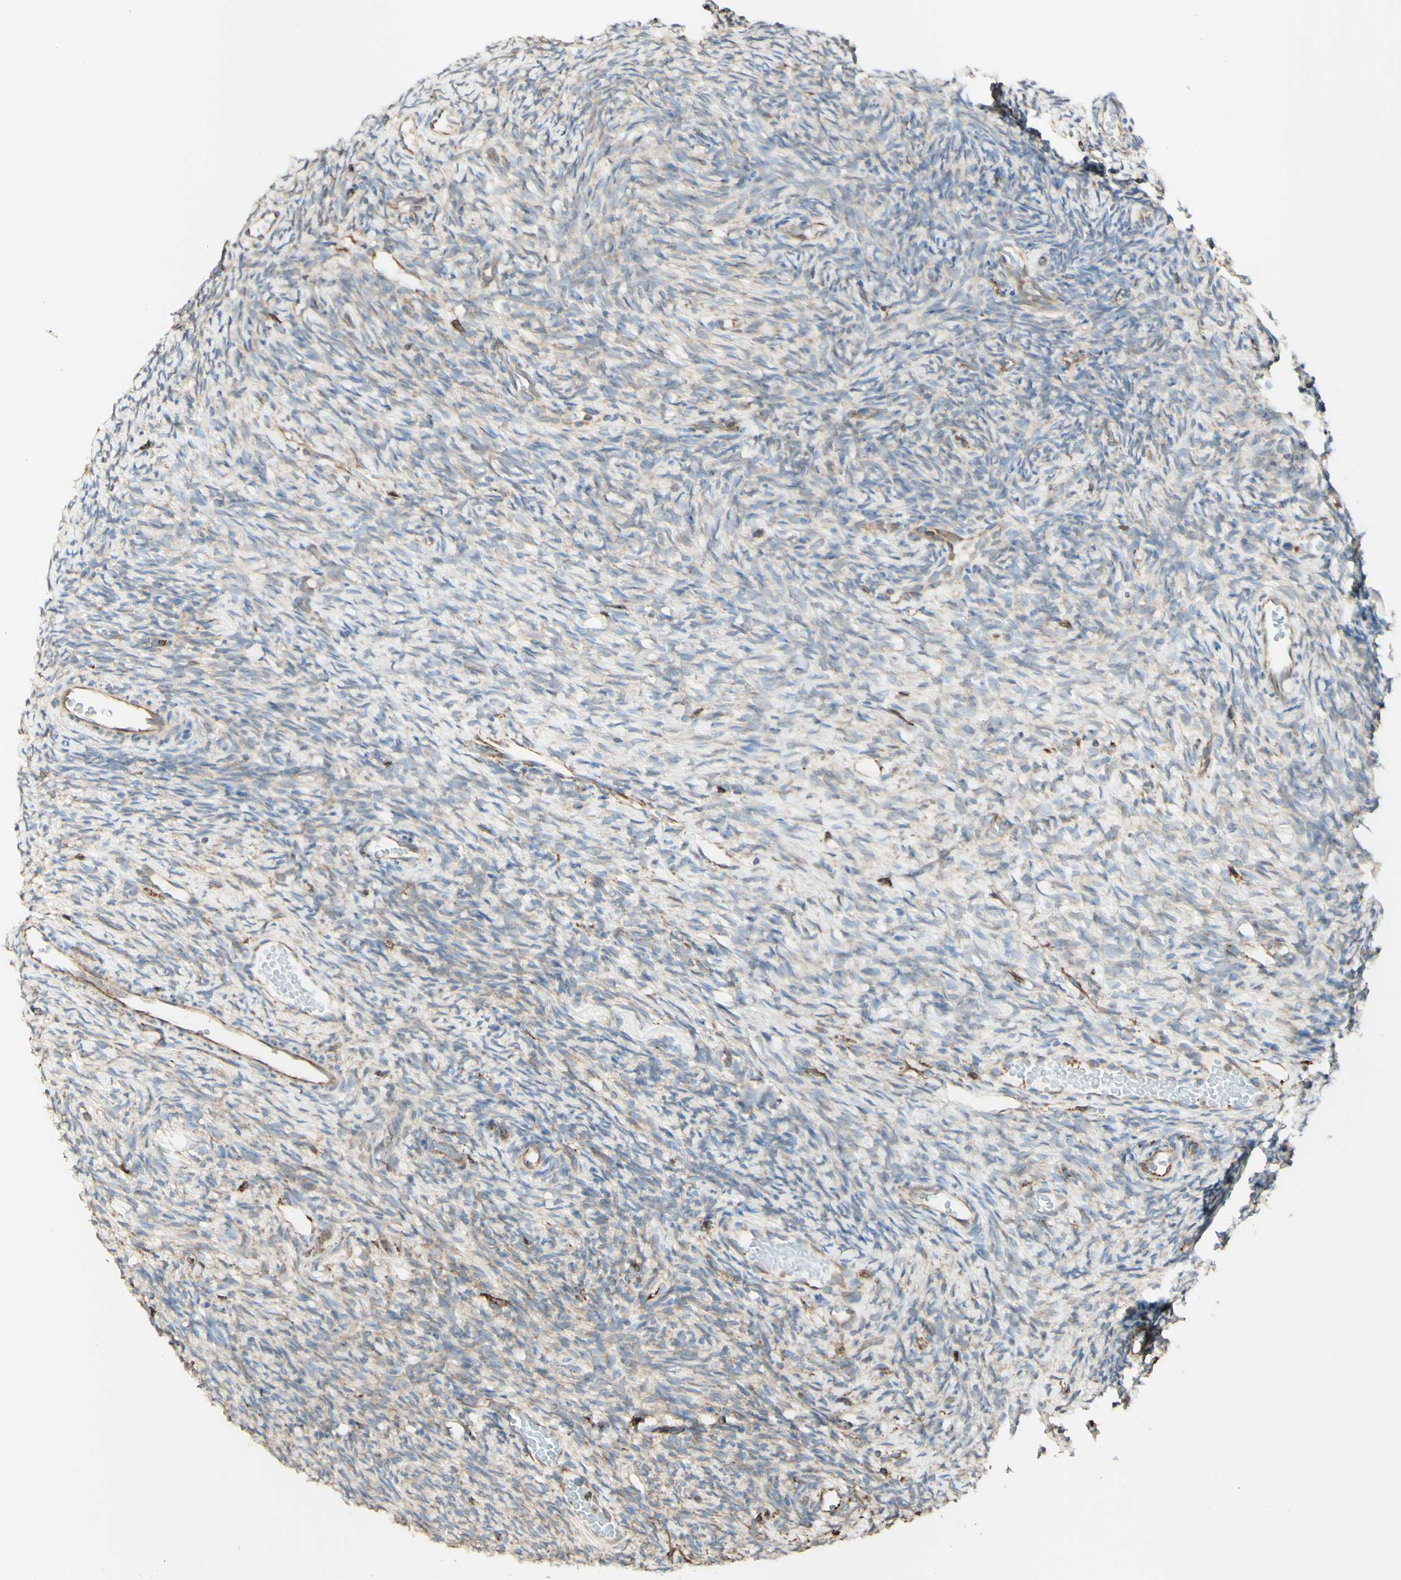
{"staining": {"intensity": "moderate", "quantity": ">75%", "location": "cytoplasmic/membranous"}, "tissue": "ovary", "cell_type": "Follicle cells", "image_type": "normal", "snomed": [{"axis": "morphology", "description": "Normal tissue, NOS"}, {"axis": "topography", "description": "Ovary"}], "caption": "Immunohistochemistry (DAB) staining of unremarkable ovary reveals moderate cytoplasmic/membranous protein staining in approximately >75% of follicle cells. The staining was performed using DAB (3,3'-diaminobenzidine) to visualize the protein expression in brown, while the nuclei were stained in blue with hematoxylin (Magnification: 20x).", "gene": "DNAJB11", "patient": {"sex": "female", "age": 35}}